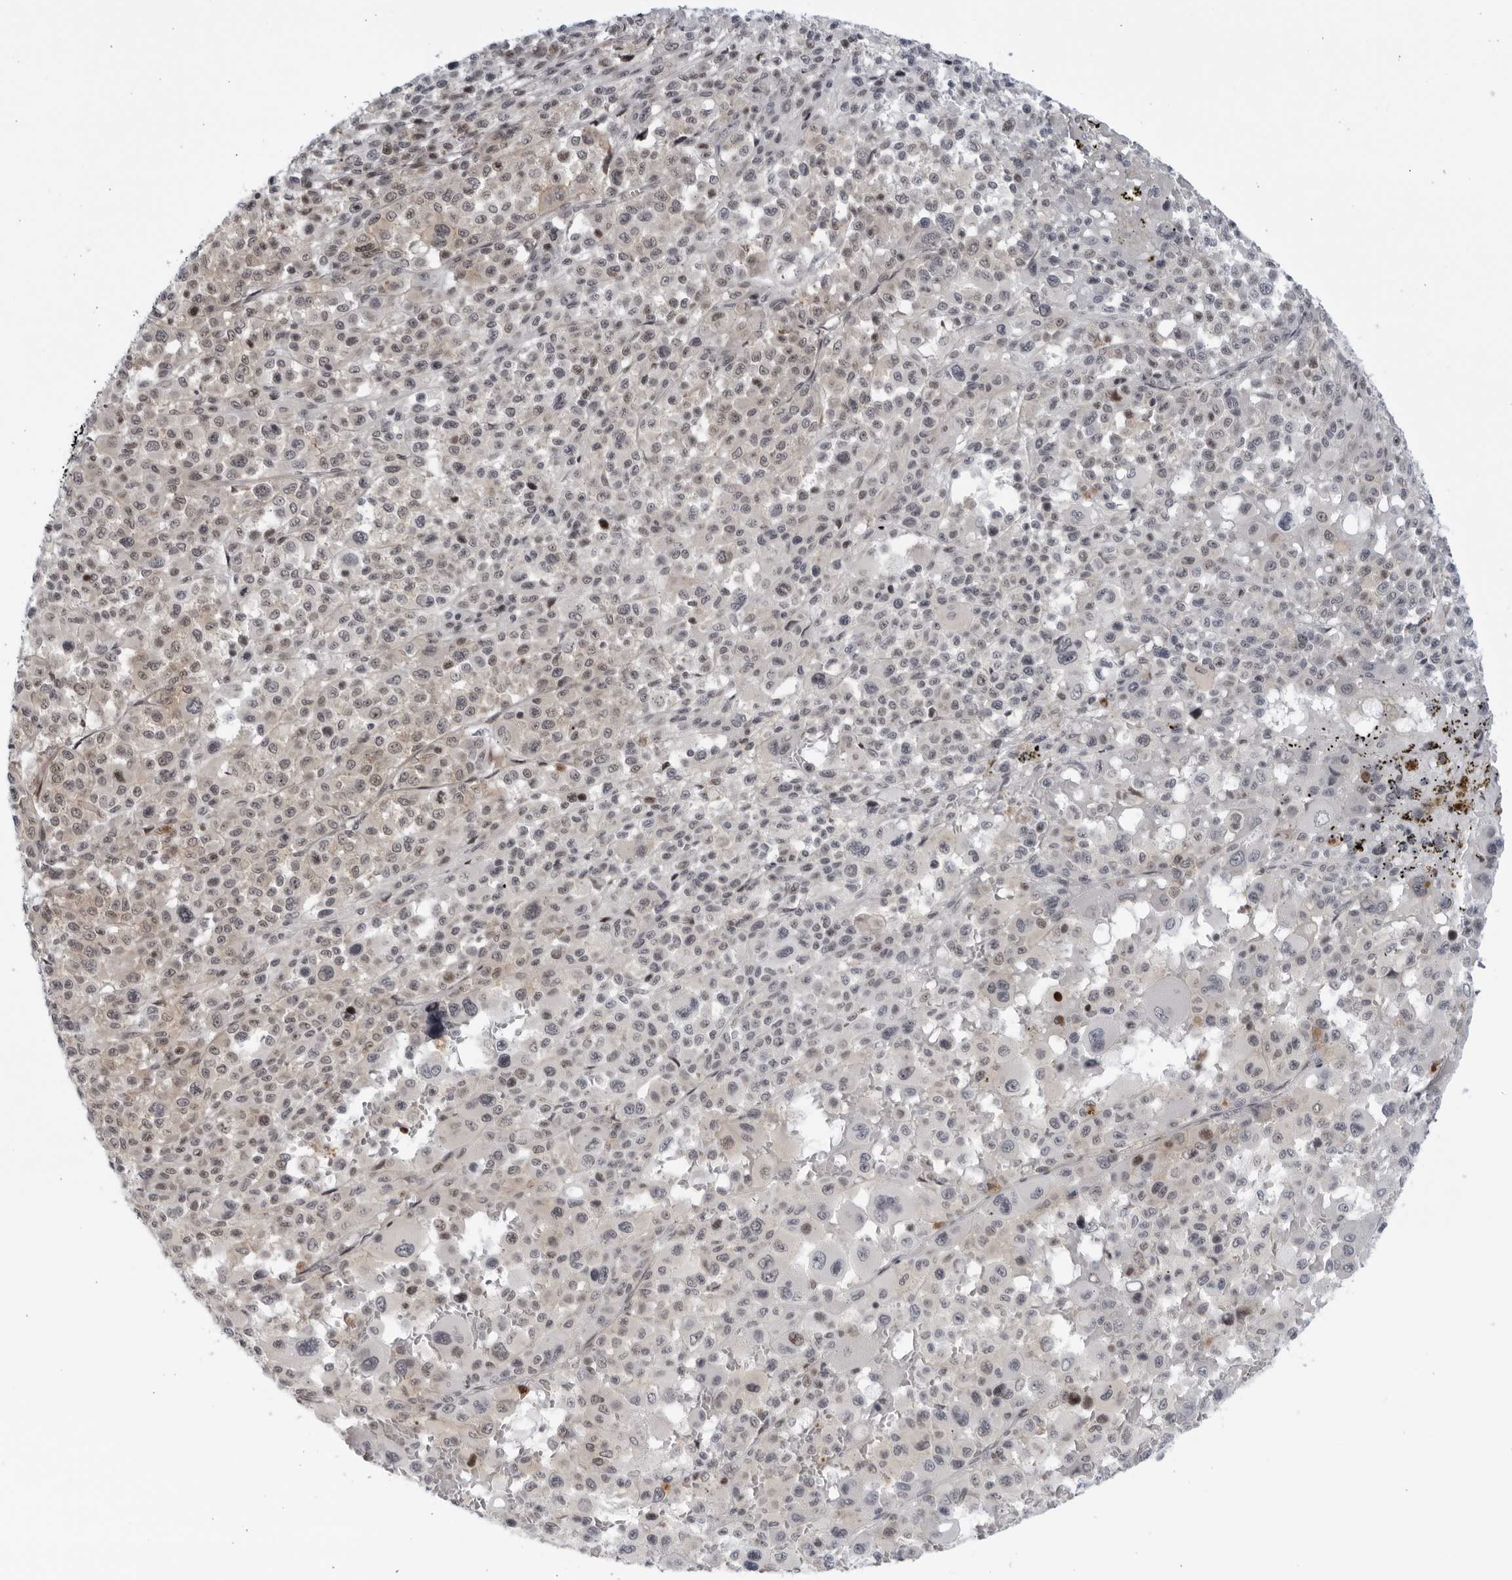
{"staining": {"intensity": "negative", "quantity": "none", "location": "none"}, "tissue": "melanoma", "cell_type": "Tumor cells", "image_type": "cancer", "snomed": [{"axis": "morphology", "description": "Malignant melanoma, Metastatic site"}, {"axis": "topography", "description": "Skin"}], "caption": "This is an immunohistochemistry photomicrograph of malignant melanoma (metastatic site). There is no positivity in tumor cells.", "gene": "DTL", "patient": {"sex": "female", "age": 74}}